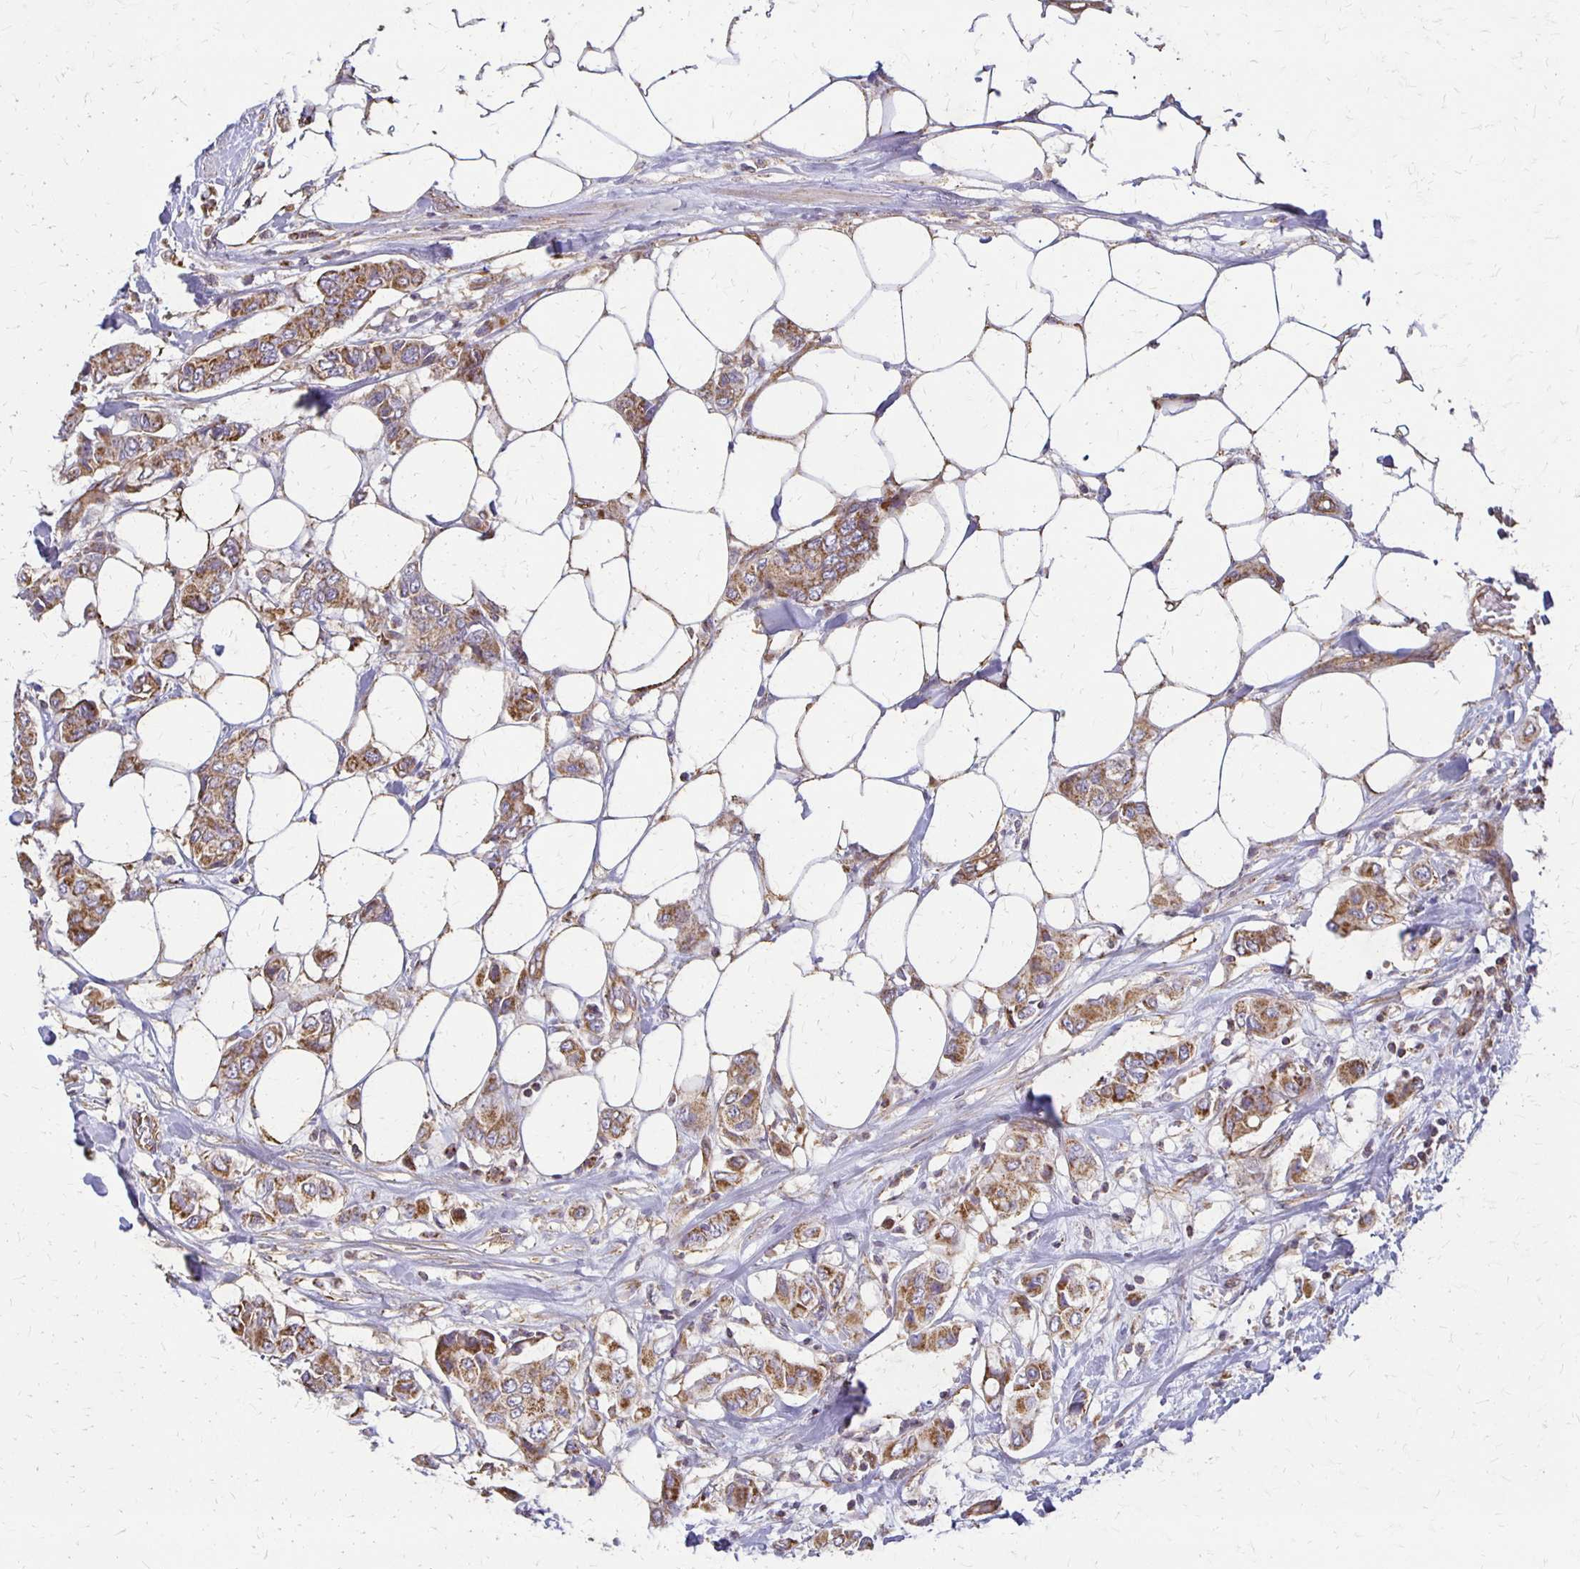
{"staining": {"intensity": "moderate", "quantity": ">75%", "location": "cytoplasmic/membranous"}, "tissue": "breast cancer", "cell_type": "Tumor cells", "image_type": "cancer", "snomed": [{"axis": "morphology", "description": "Lobular carcinoma"}, {"axis": "topography", "description": "Breast"}], "caption": "This micrograph exhibits breast lobular carcinoma stained with immunohistochemistry (IHC) to label a protein in brown. The cytoplasmic/membranous of tumor cells show moderate positivity for the protein. Nuclei are counter-stained blue.", "gene": "EIF4EBP2", "patient": {"sex": "female", "age": 51}}